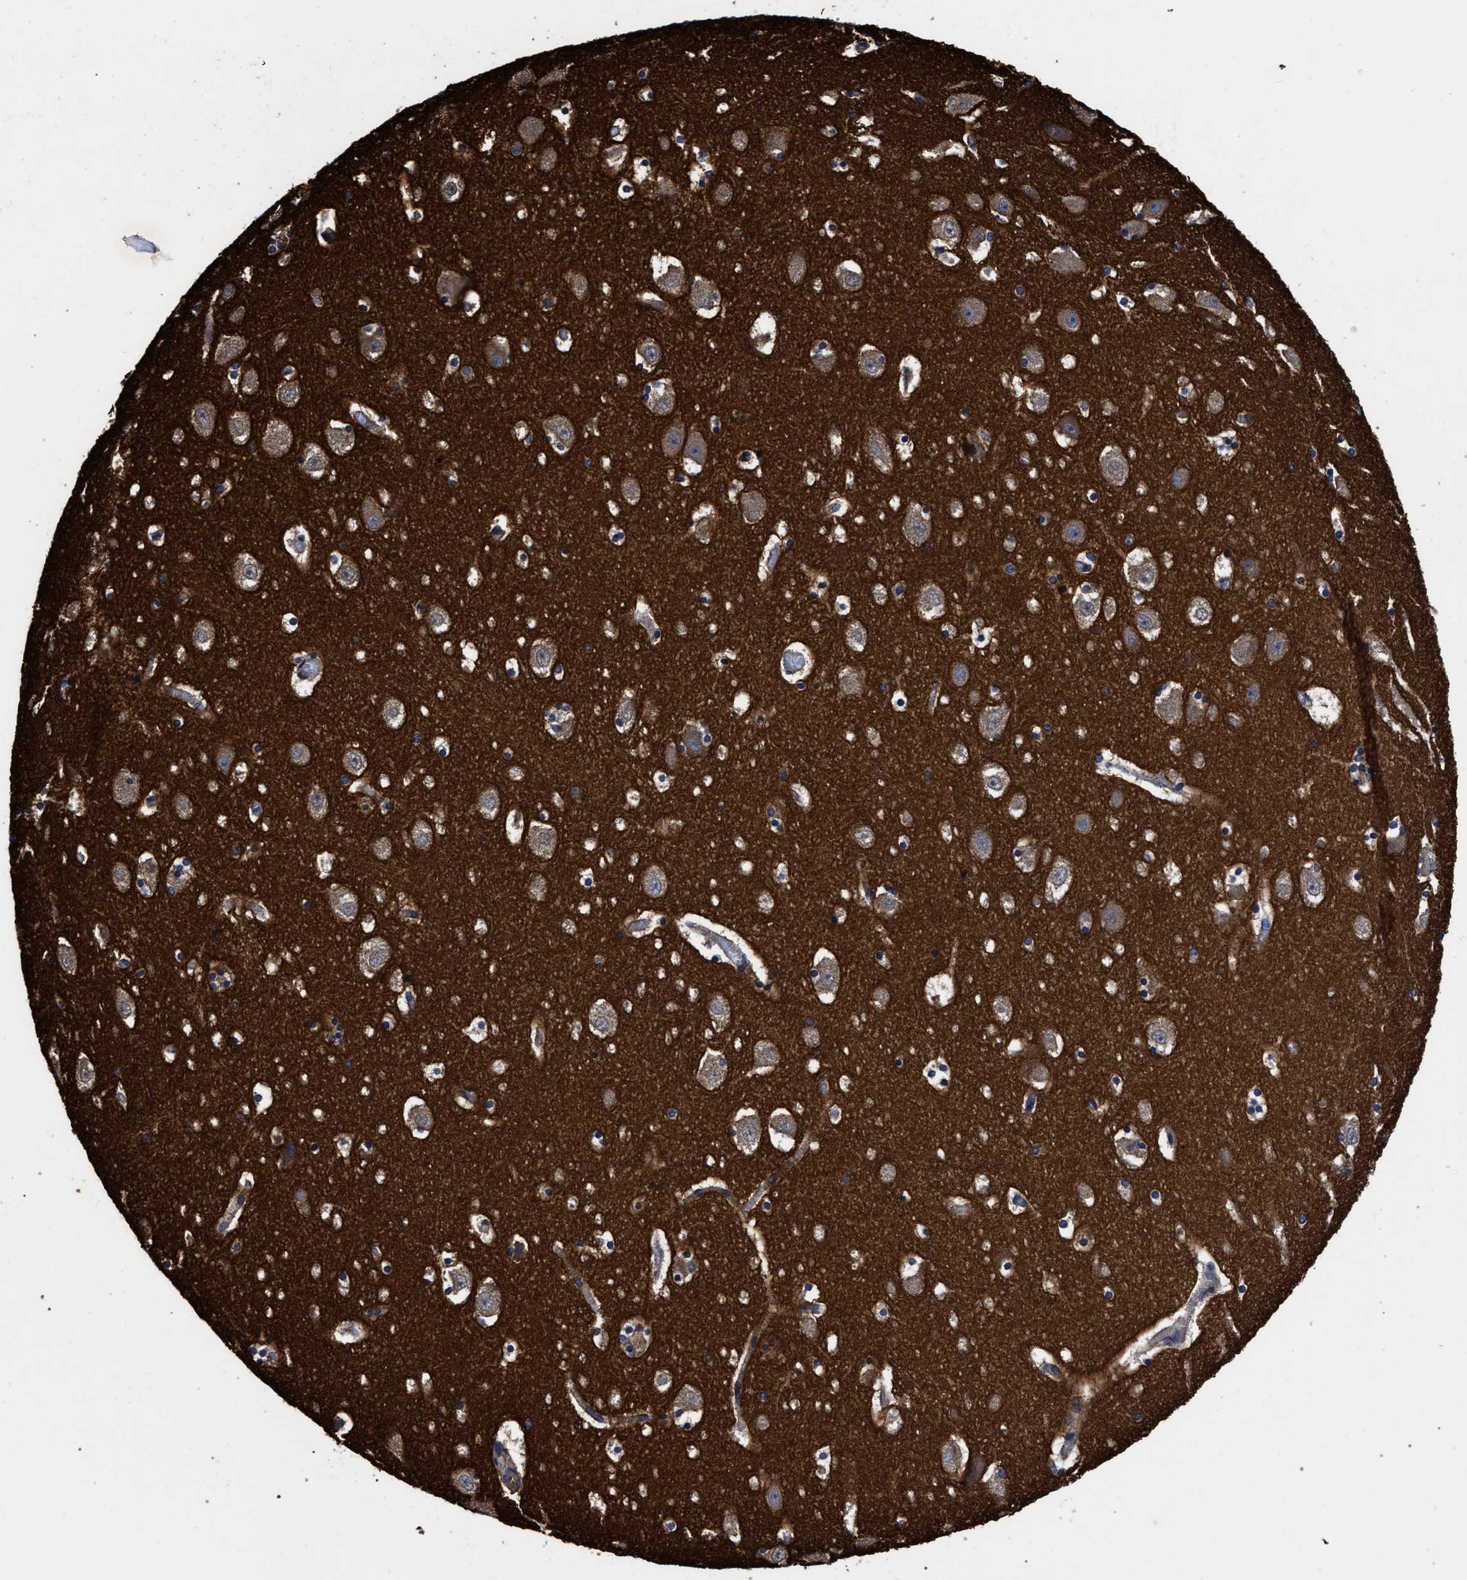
{"staining": {"intensity": "moderate", "quantity": ">75%", "location": "cytoplasmic/membranous"}, "tissue": "hippocampus", "cell_type": "Glial cells", "image_type": "normal", "snomed": [{"axis": "morphology", "description": "Normal tissue, NOS"}, {"axis": "topography", "description": "Hippocampus"}], "caption": "Brown immunohistochemical staining in normal human hippocampus reveals moderate cytoplasmic/membranous positivity in about >75% of glial cells.", "gene": "CFAP95", "patient": {"sex": "male", "age": 45}}